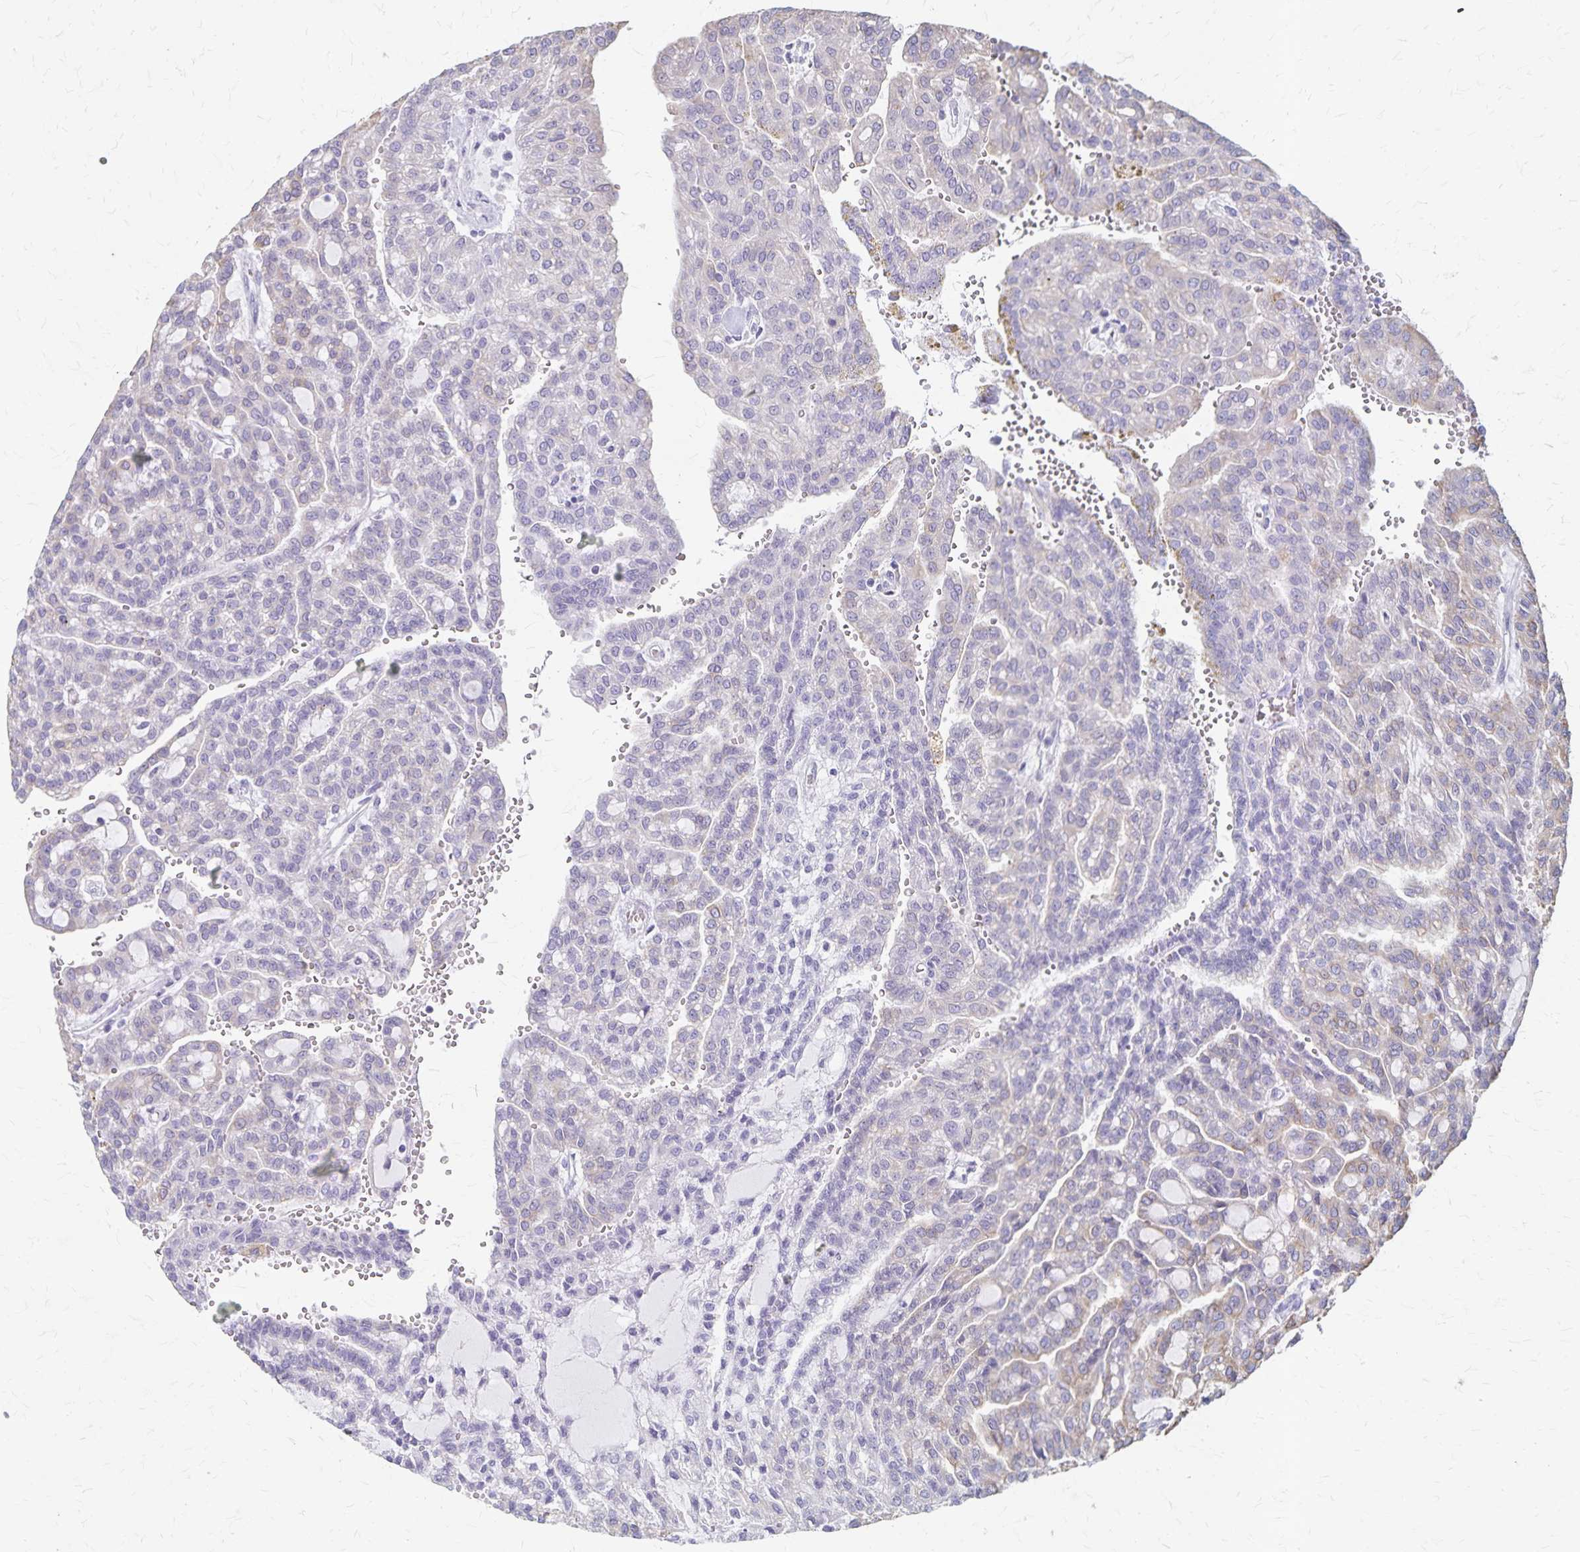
{"staining": {"intensity": "weak", "quantity": "<25%", "location": "cytoplasmic/membranous"}, "tissue": "renal cancer", "cell_type": "Tumor cells", "image_type": "cancer", "snomed": [{"axis": "morphology", "description": "Adenocarcinoma, NOS"}, {"axis": "topography", "description": "Kidney"}], "caption": "This is an immunohistochemistry (IHC) photomicrograph of renal cancer (adenocarcinoma). There is no staining in tumor cells.", "gene": "GPBAR1", "patient": {"sex": "male", "age": 63}}